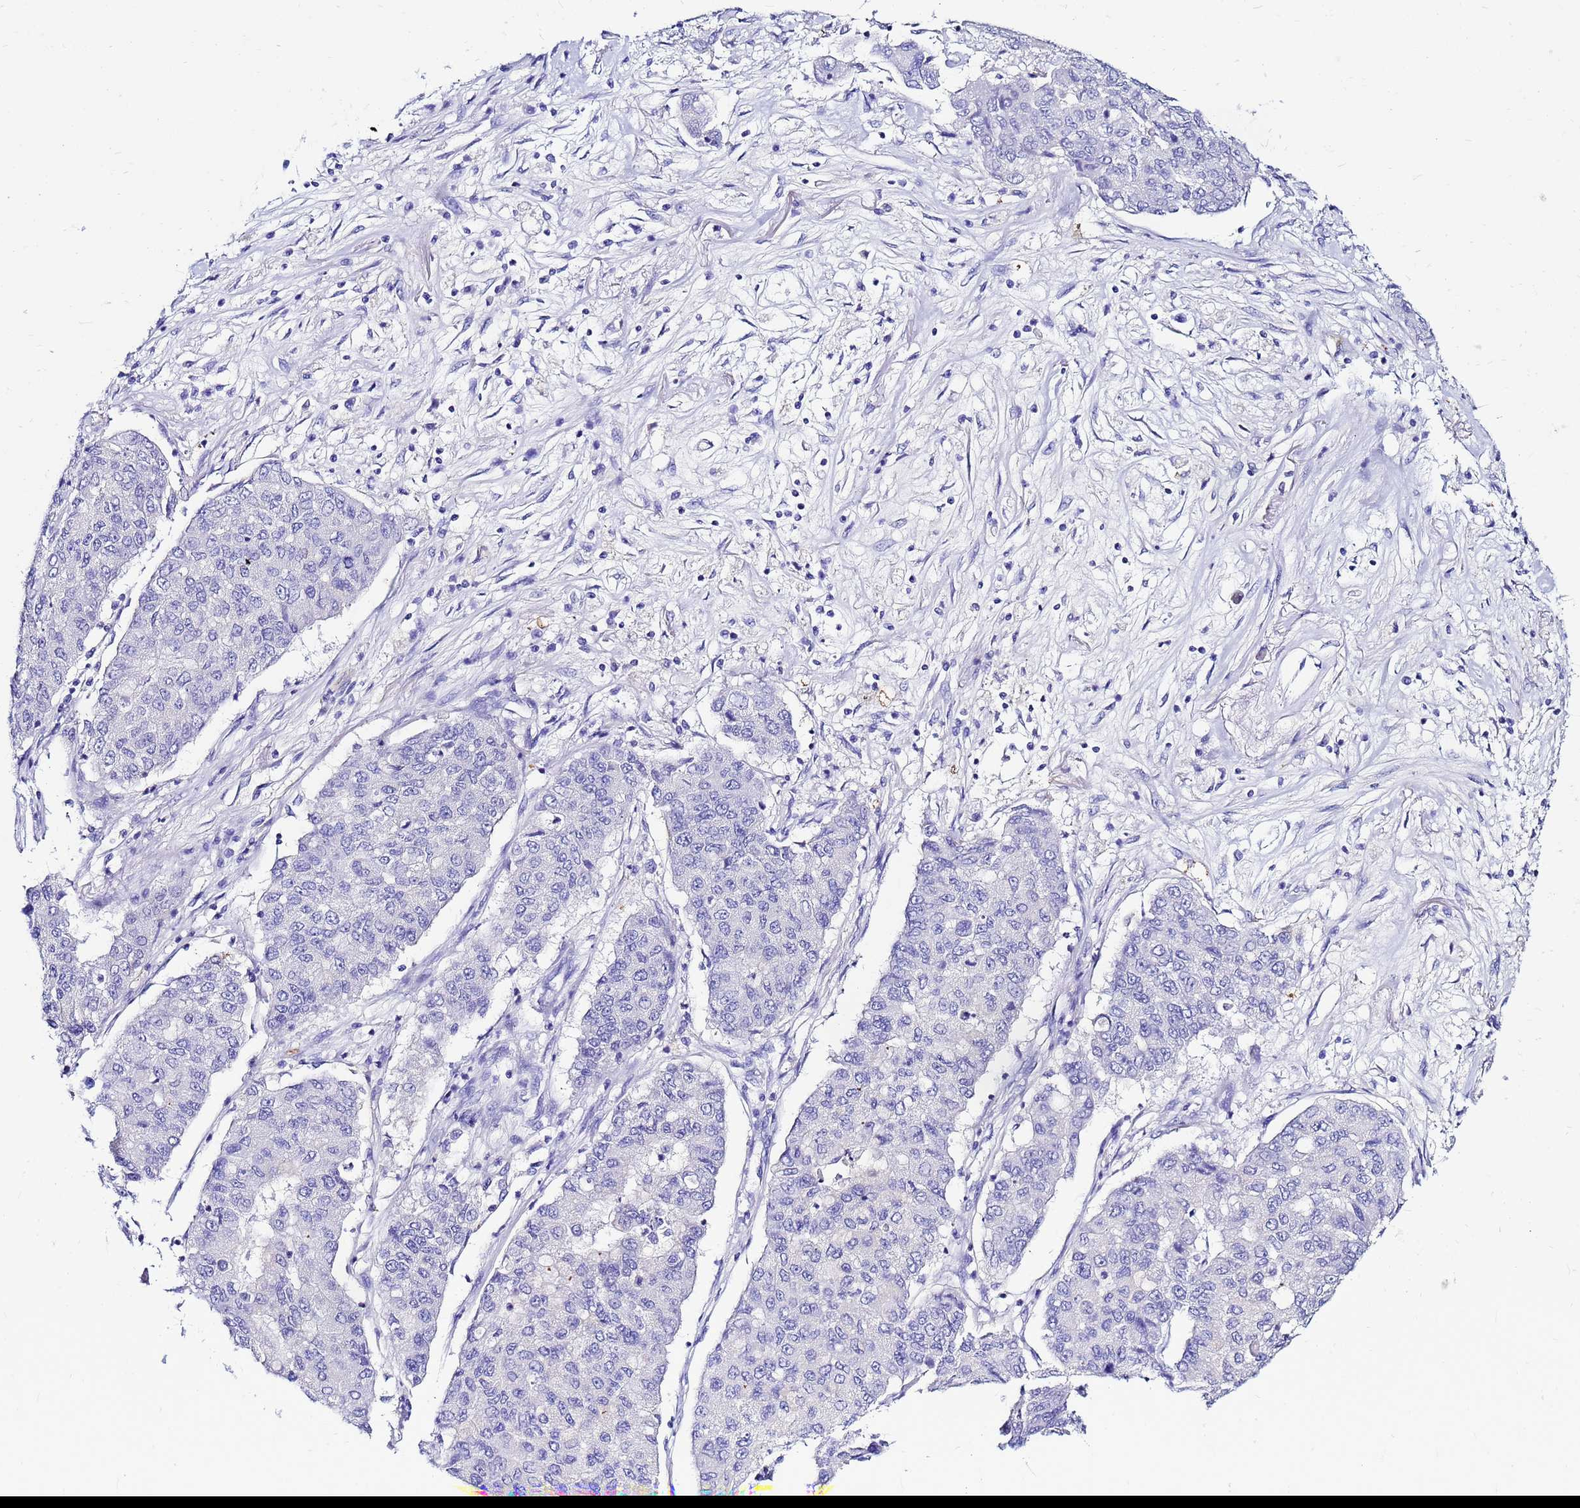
{"staining": {"intensity": "negative", "quantity": "none", "location": "none"}, "tissue": "lung cancer", "cell_type": "Tumor cells", "image_type": "cancer", "snomed": [{"axis": "morphology", "description": "Squamous cell carcinoma, NOS"}, {"axis": "topography", "description": "Lung"}], "caption": "Tumor cells show no significant staining in lung squamous cell carcinoma.", "gene": "PPP1R14C", "patient": {"sex": "male", "age": 74}}